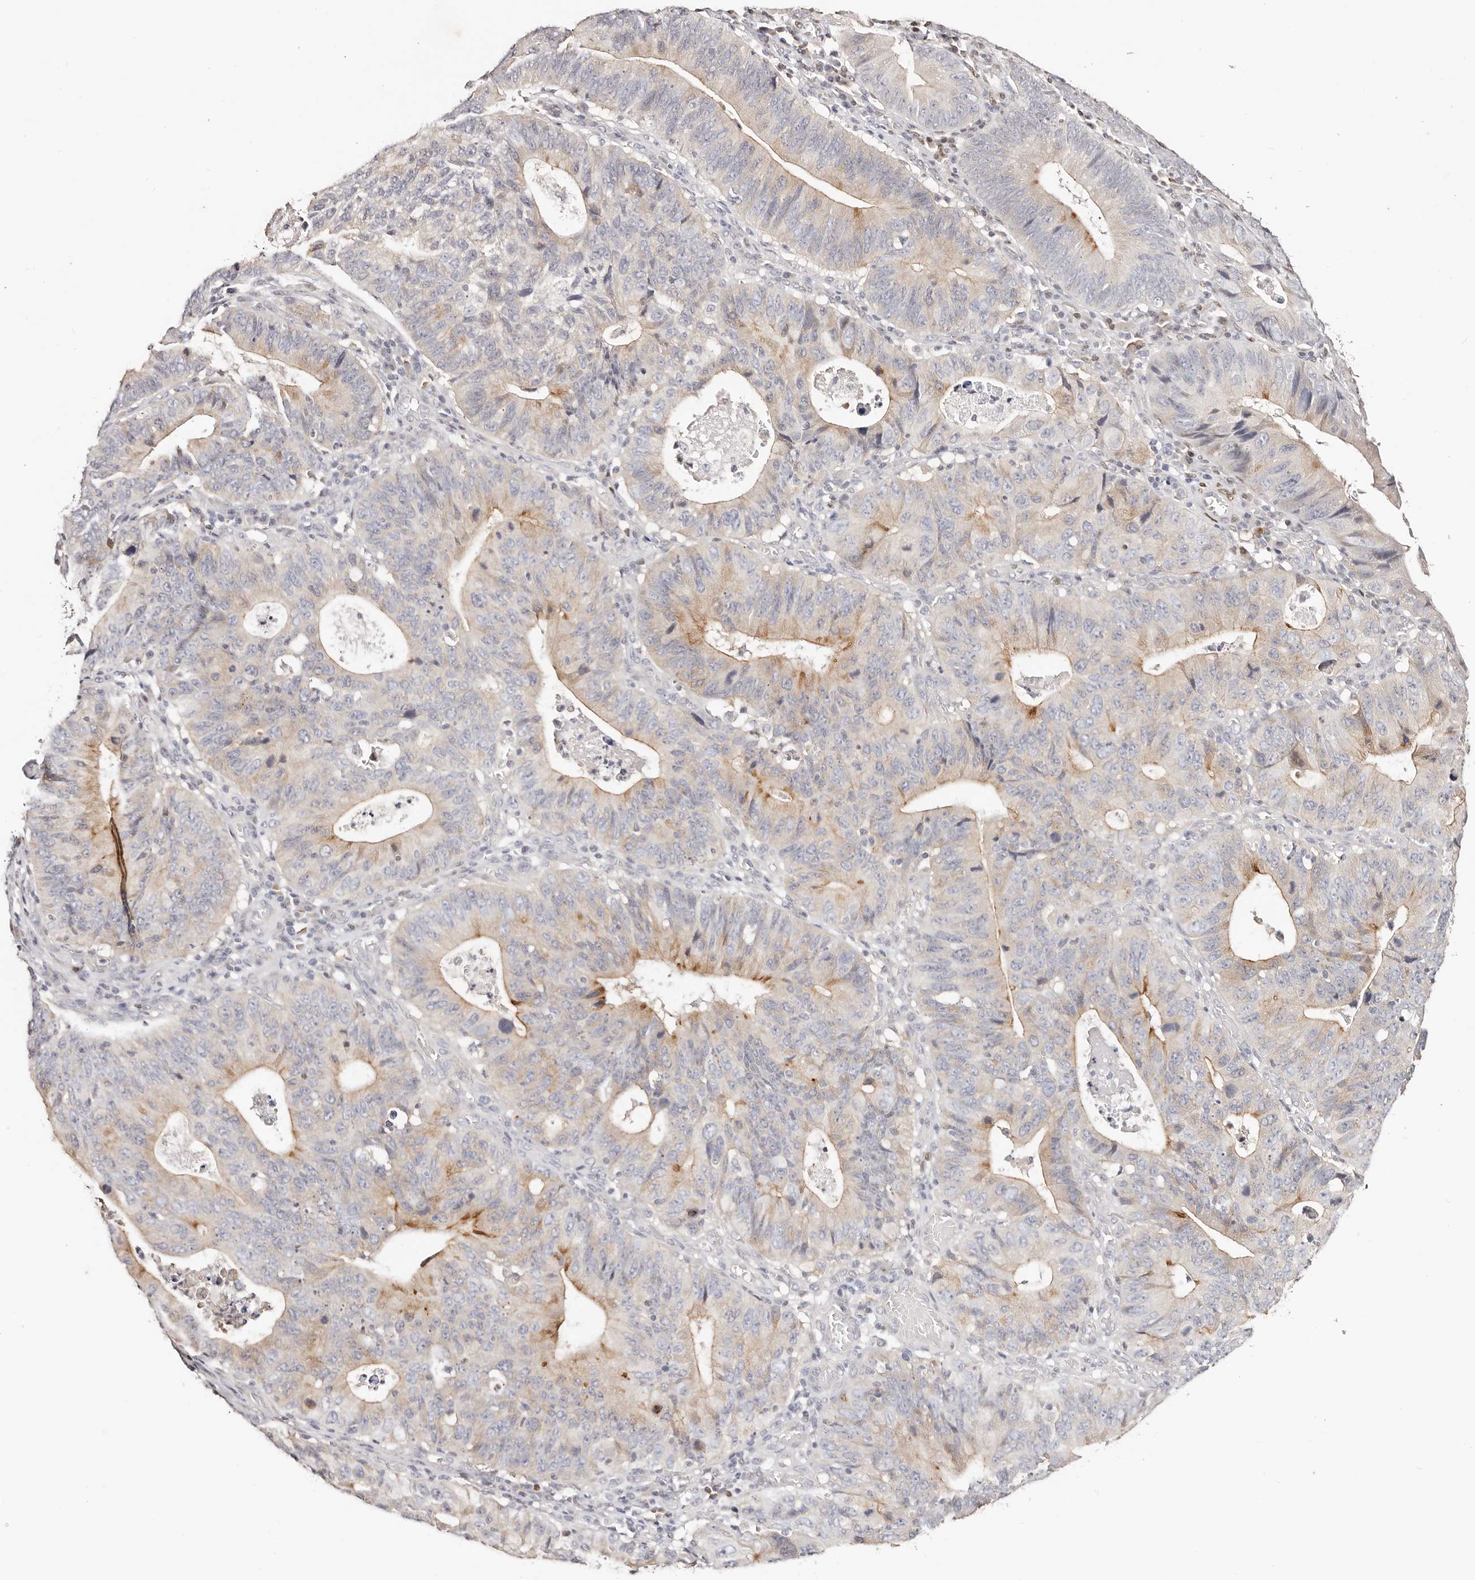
{"staining": {"intensity": "moderate", "quantity": "<25%", "location": "cytoplasmic/membranous"}, "tissue": "stomach cancer", "cell_type": "Tumor cells", "image_type": "cancer", "snomed": [{"axis": "morphology", "description": "Adenocarcinoma, NOS"}, {"axis": "topography", "description": "Stomach"}], "caption": "High-magnification brightfield microscopy of stomach cancer (adenocarcinoma) stained with DAB (3,3'-diaminobenzidine) (brown) and counterstained with hematoxylin (blue). tumor cells exhibit moderate cytoplasmic/membranous staining is appreciated in about<25% of cells.", "gene": "IQGAP3", "patient": {"sex": "male", "age": 59}}